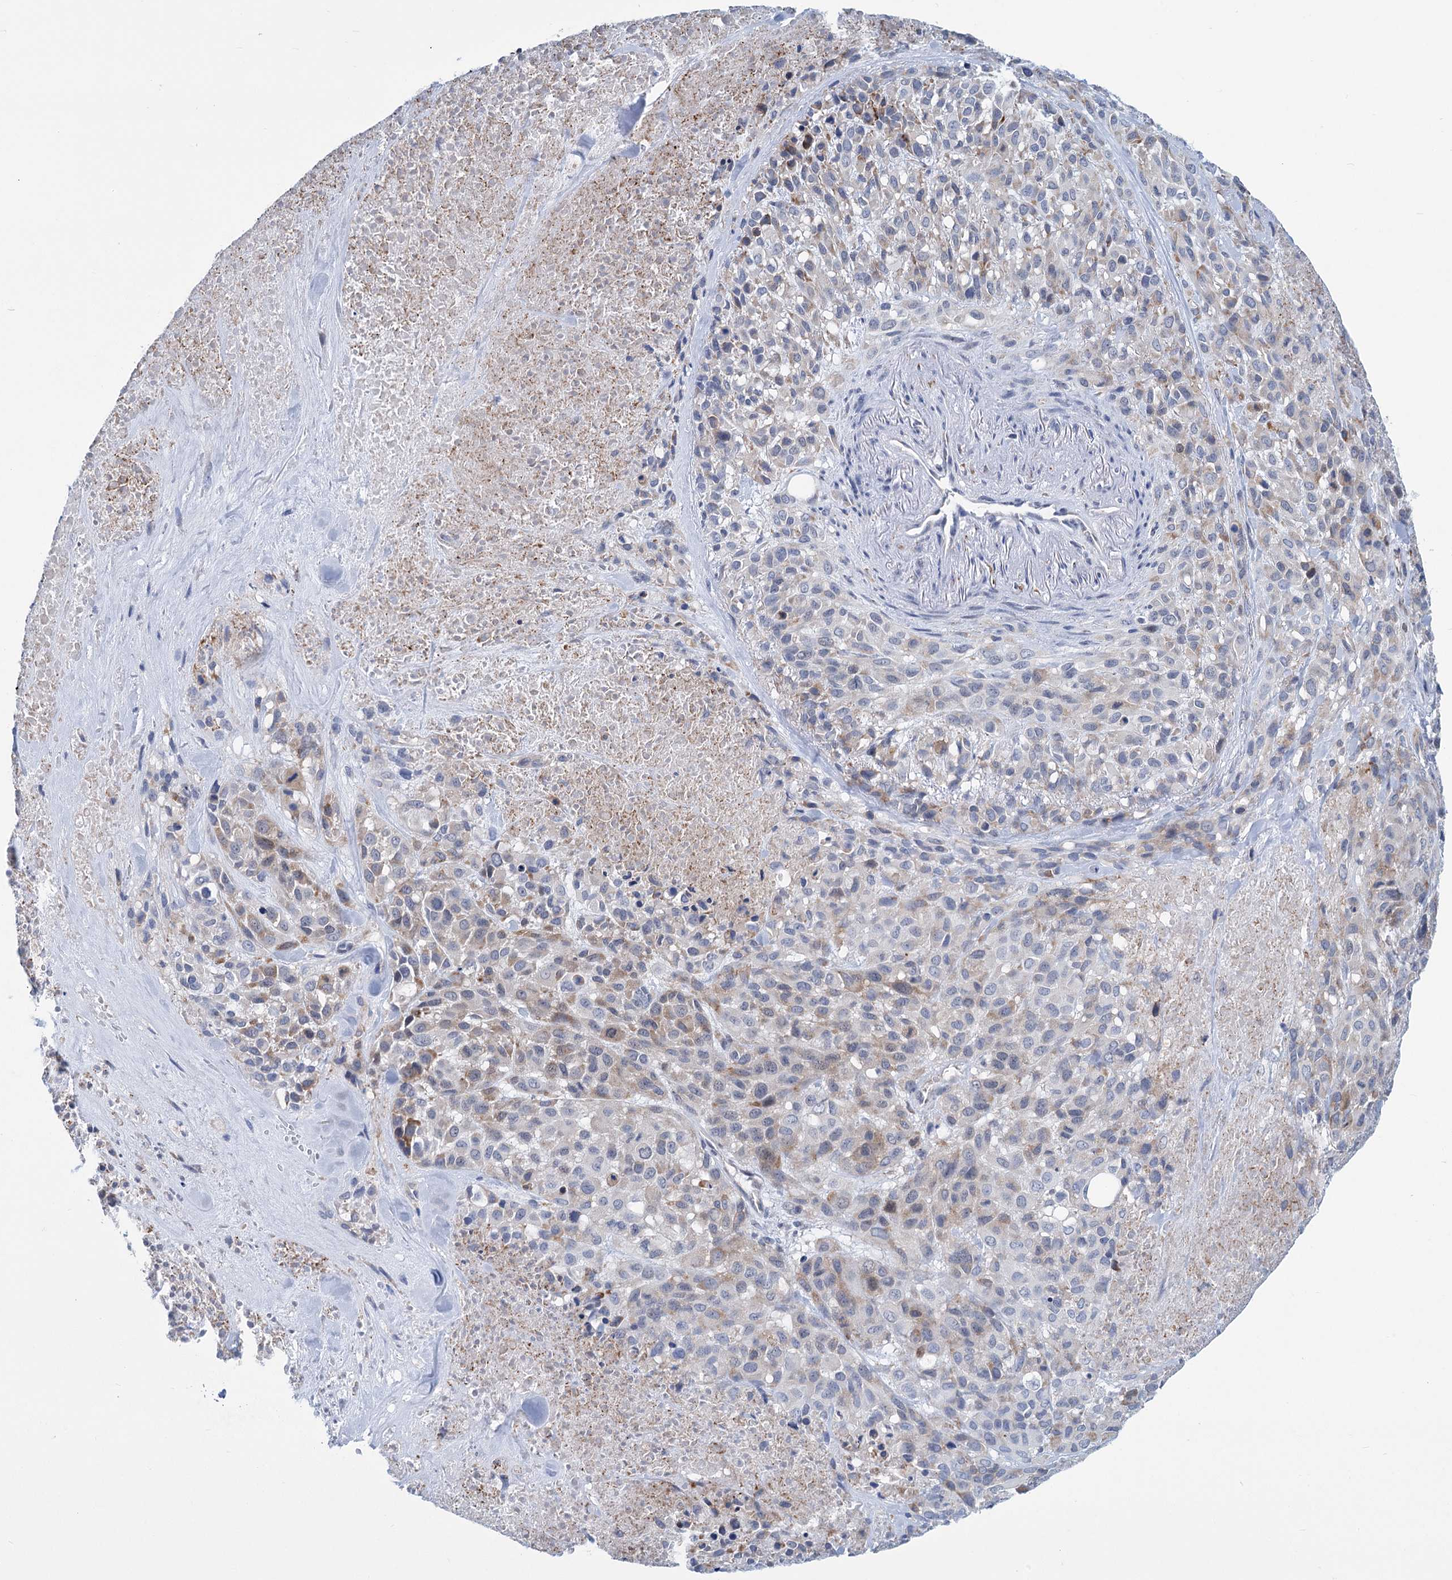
{"staining": {"intensity": "weak", "quantity": ">75%", "location": "cytoplasmic/membranous"}, "tissue": "melanoma", "cell_type": "Tumor cells", "image_type": "cancer", "snomed": [{"axis": "morphology", "description": "Malignant melanoma, Metastatic site"}, {"axis": "topography", "description": "Skin"}], "caption": "Immunohistochemical staining of human melanoma shows low levels of weak cytoplasmic/membranous protein expression in about >75% of tumor cells.", "gene": "NEU3", "patient": {"sex": "female", "age": 81}}